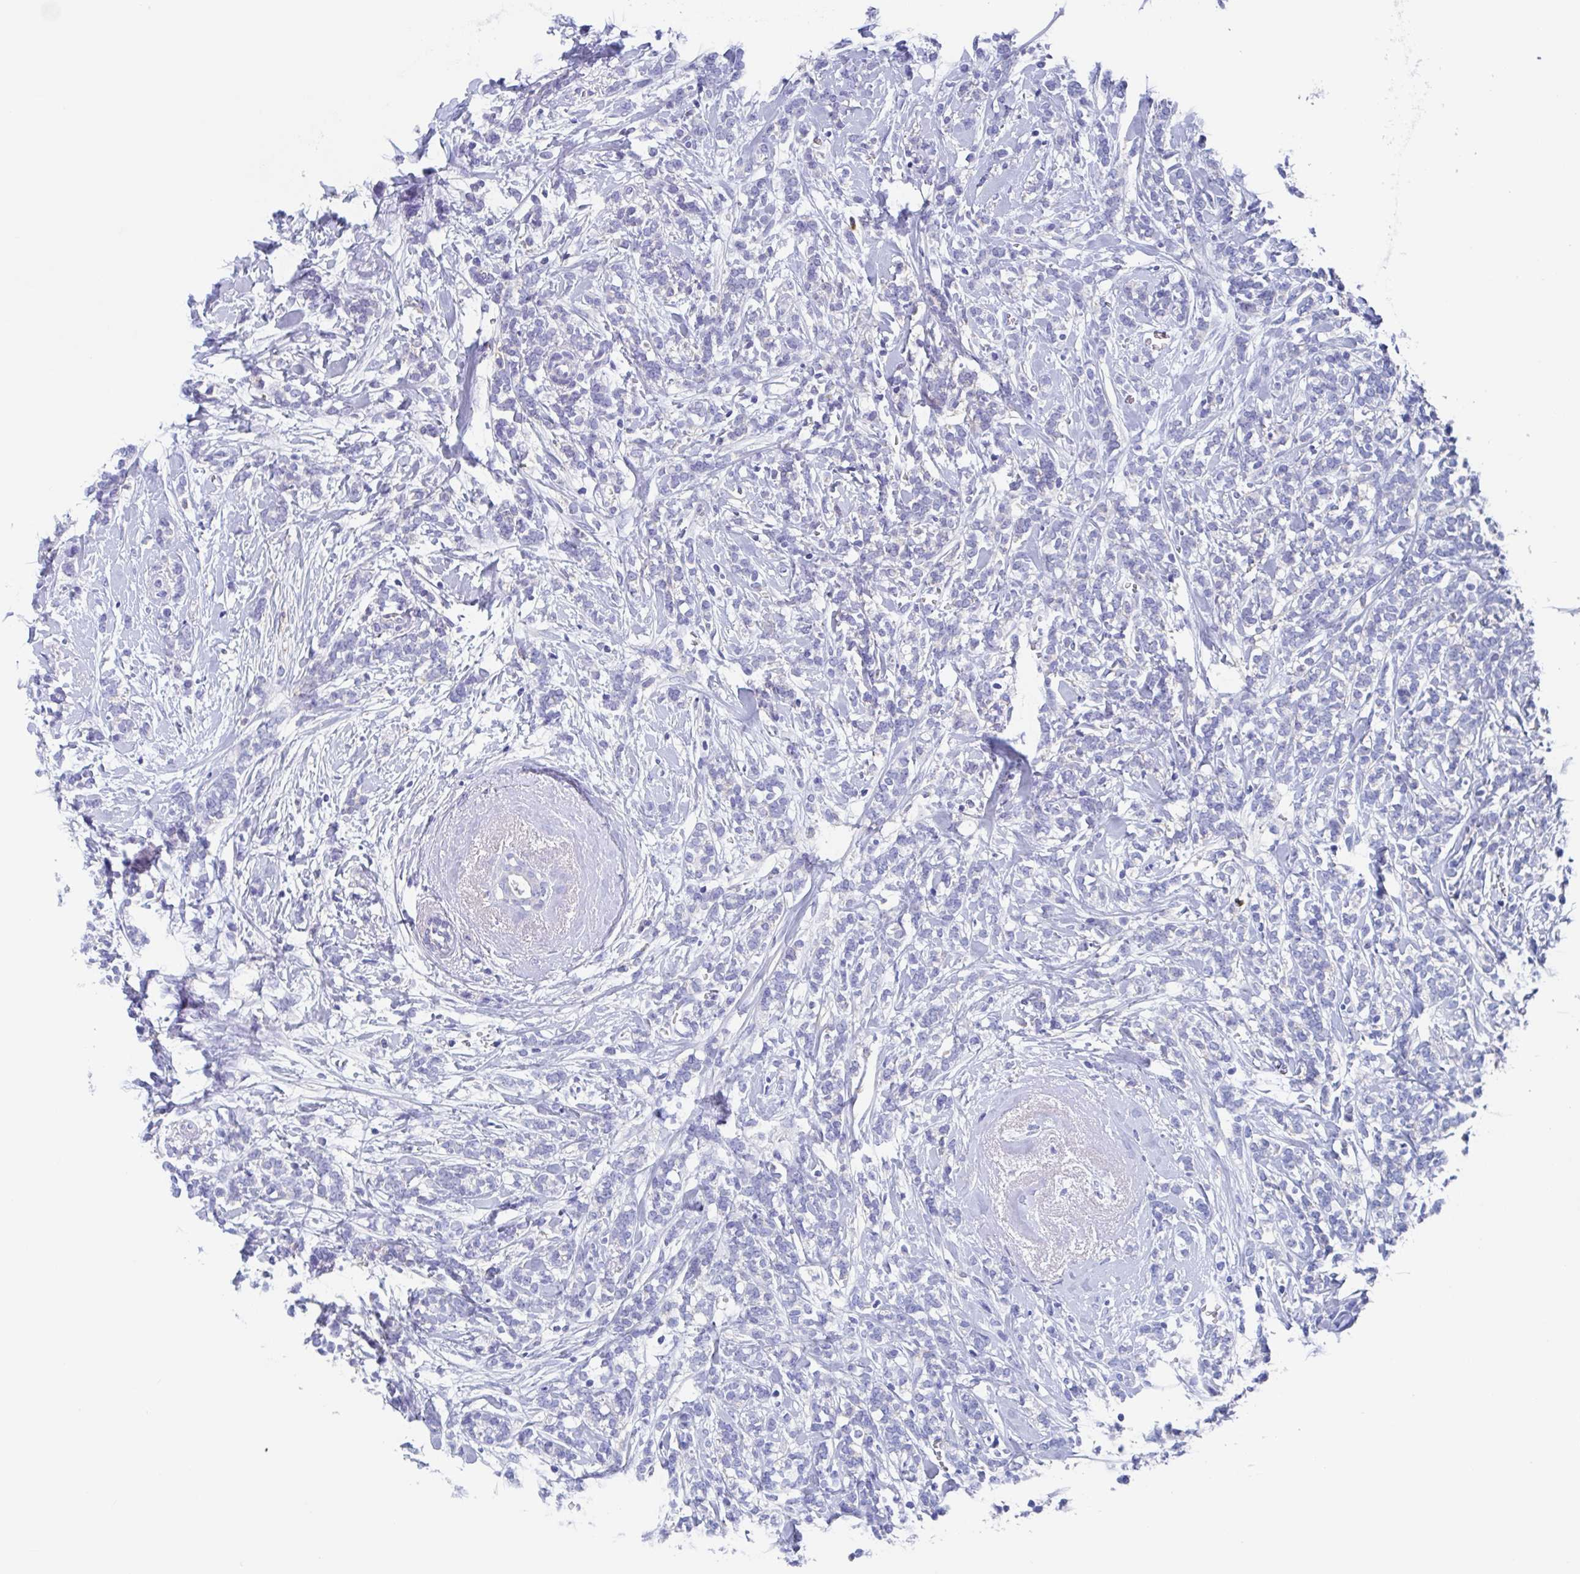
{"staining": {"intensity": "negative", "quantity": "none", "location": "none"}, "tissue": "breast cancer", "cell_type": "Tumor cells", "image_type": "cancer", "snomed": [{"axis": "morphology", "description": "Lobular carcinoma"}, {"axis": "topography", "description": "Breast"}], "caption": "DAB immunohistochemical staining of human breast cancer reveals no significant positivity in tumor cells. The staining is performed using DAB (3,3'-diaminobenzidine) brown chromogen with nuclei counter-stained in using hematoxylin.", "gene": "FCGR3A", "patient": {"sex": "female", "age": 59}}